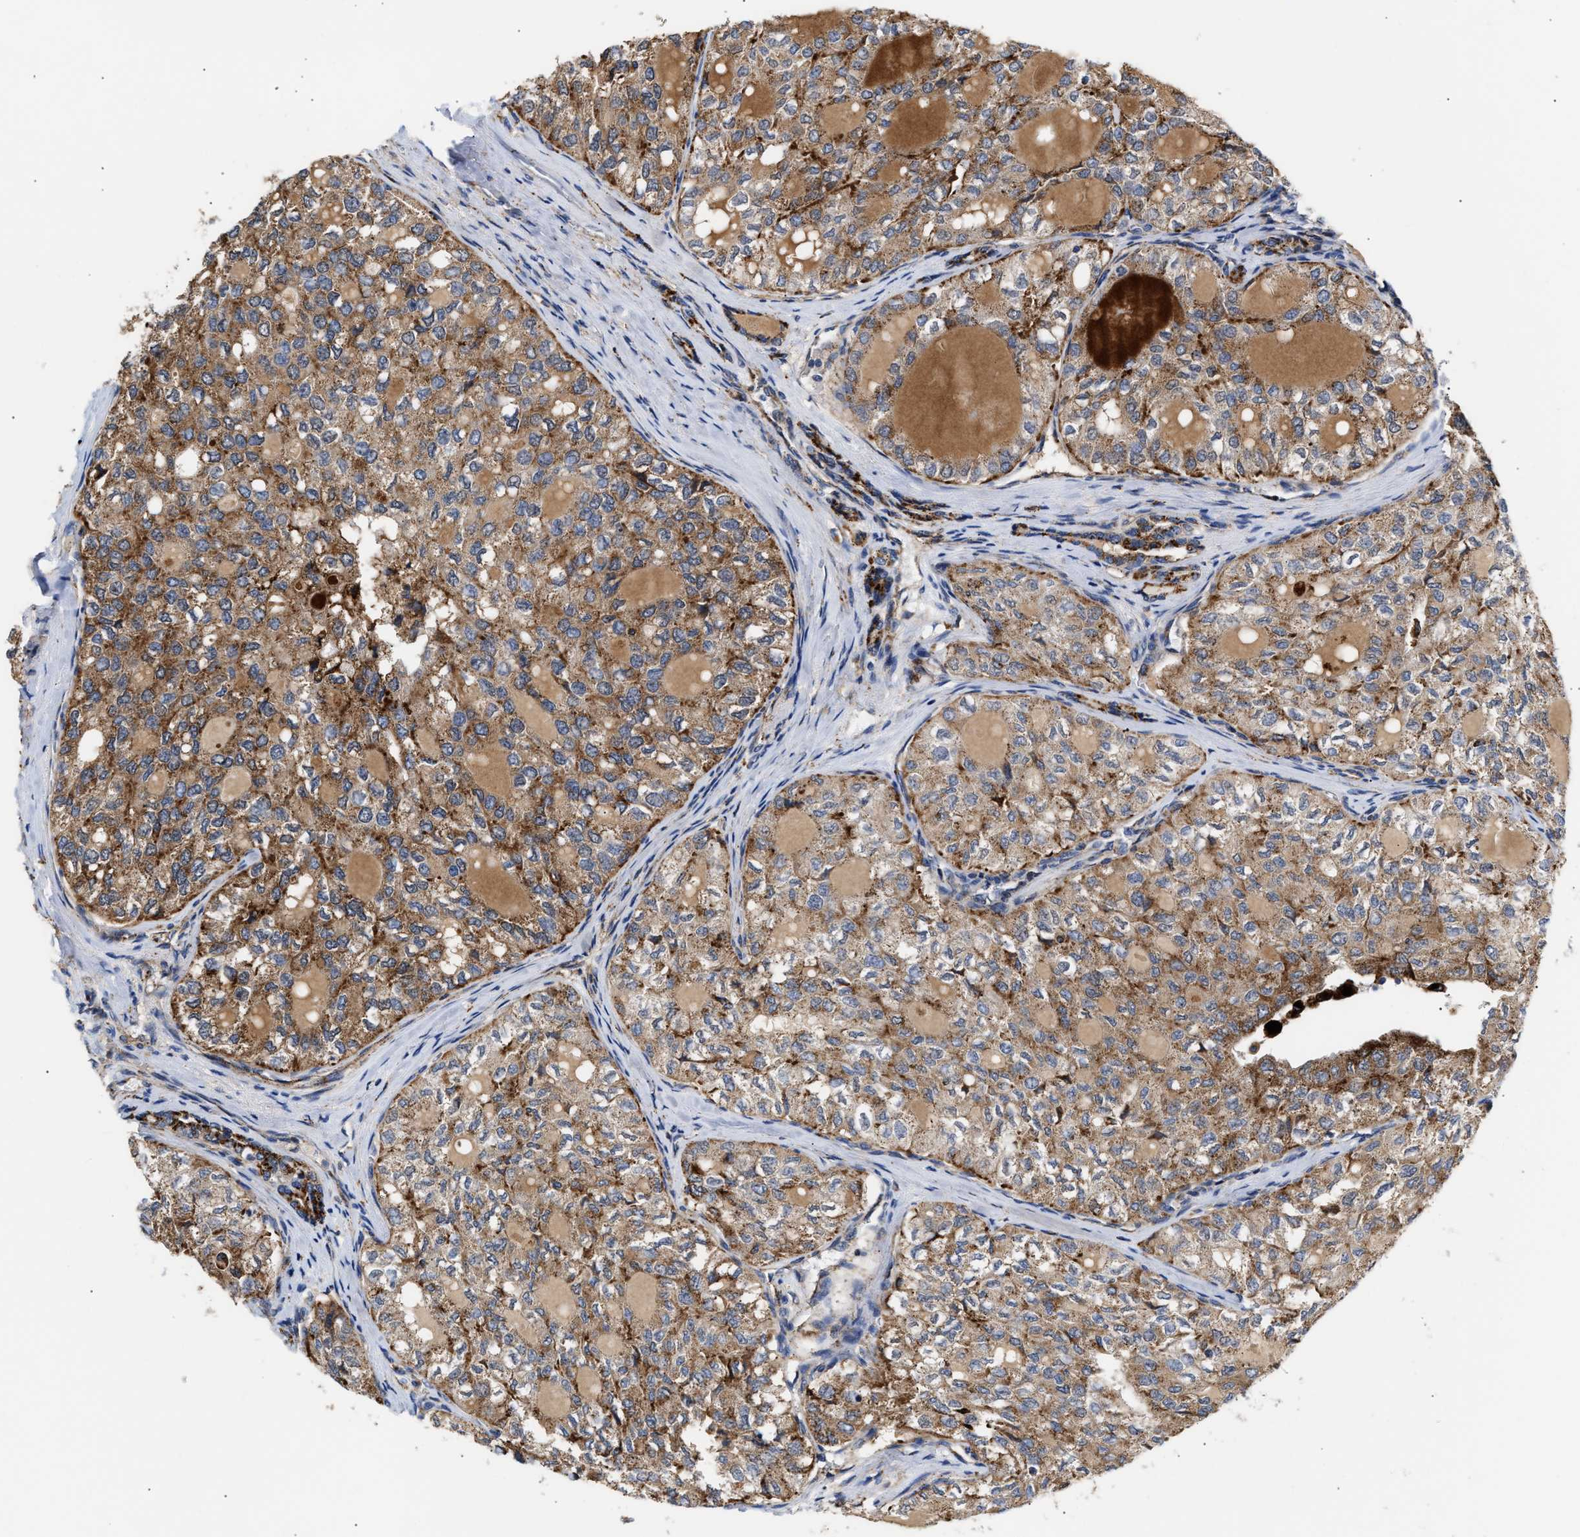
{"staining": {"intensity": "moderate", "quantity": ">75%", "location": "cytoplasmic/membranous"}, "tissue": "thyroid cancer", "cell_type": "Tumor cells", "image_type": "cancer", "snomed": [{"axis": "morphology", "description": "Follicular adenoma carcinoma, NOS"}, {"axis": "topography", "description": "Thyroid gland"}], "caption": "Thyroid follicular adenoma carcinoma stained for a protein shows moderate cytoplasmic/membranous positivity in tumor cells.", "gene": "CCDC146", "patient": {"sex": "male", "age": 75}}